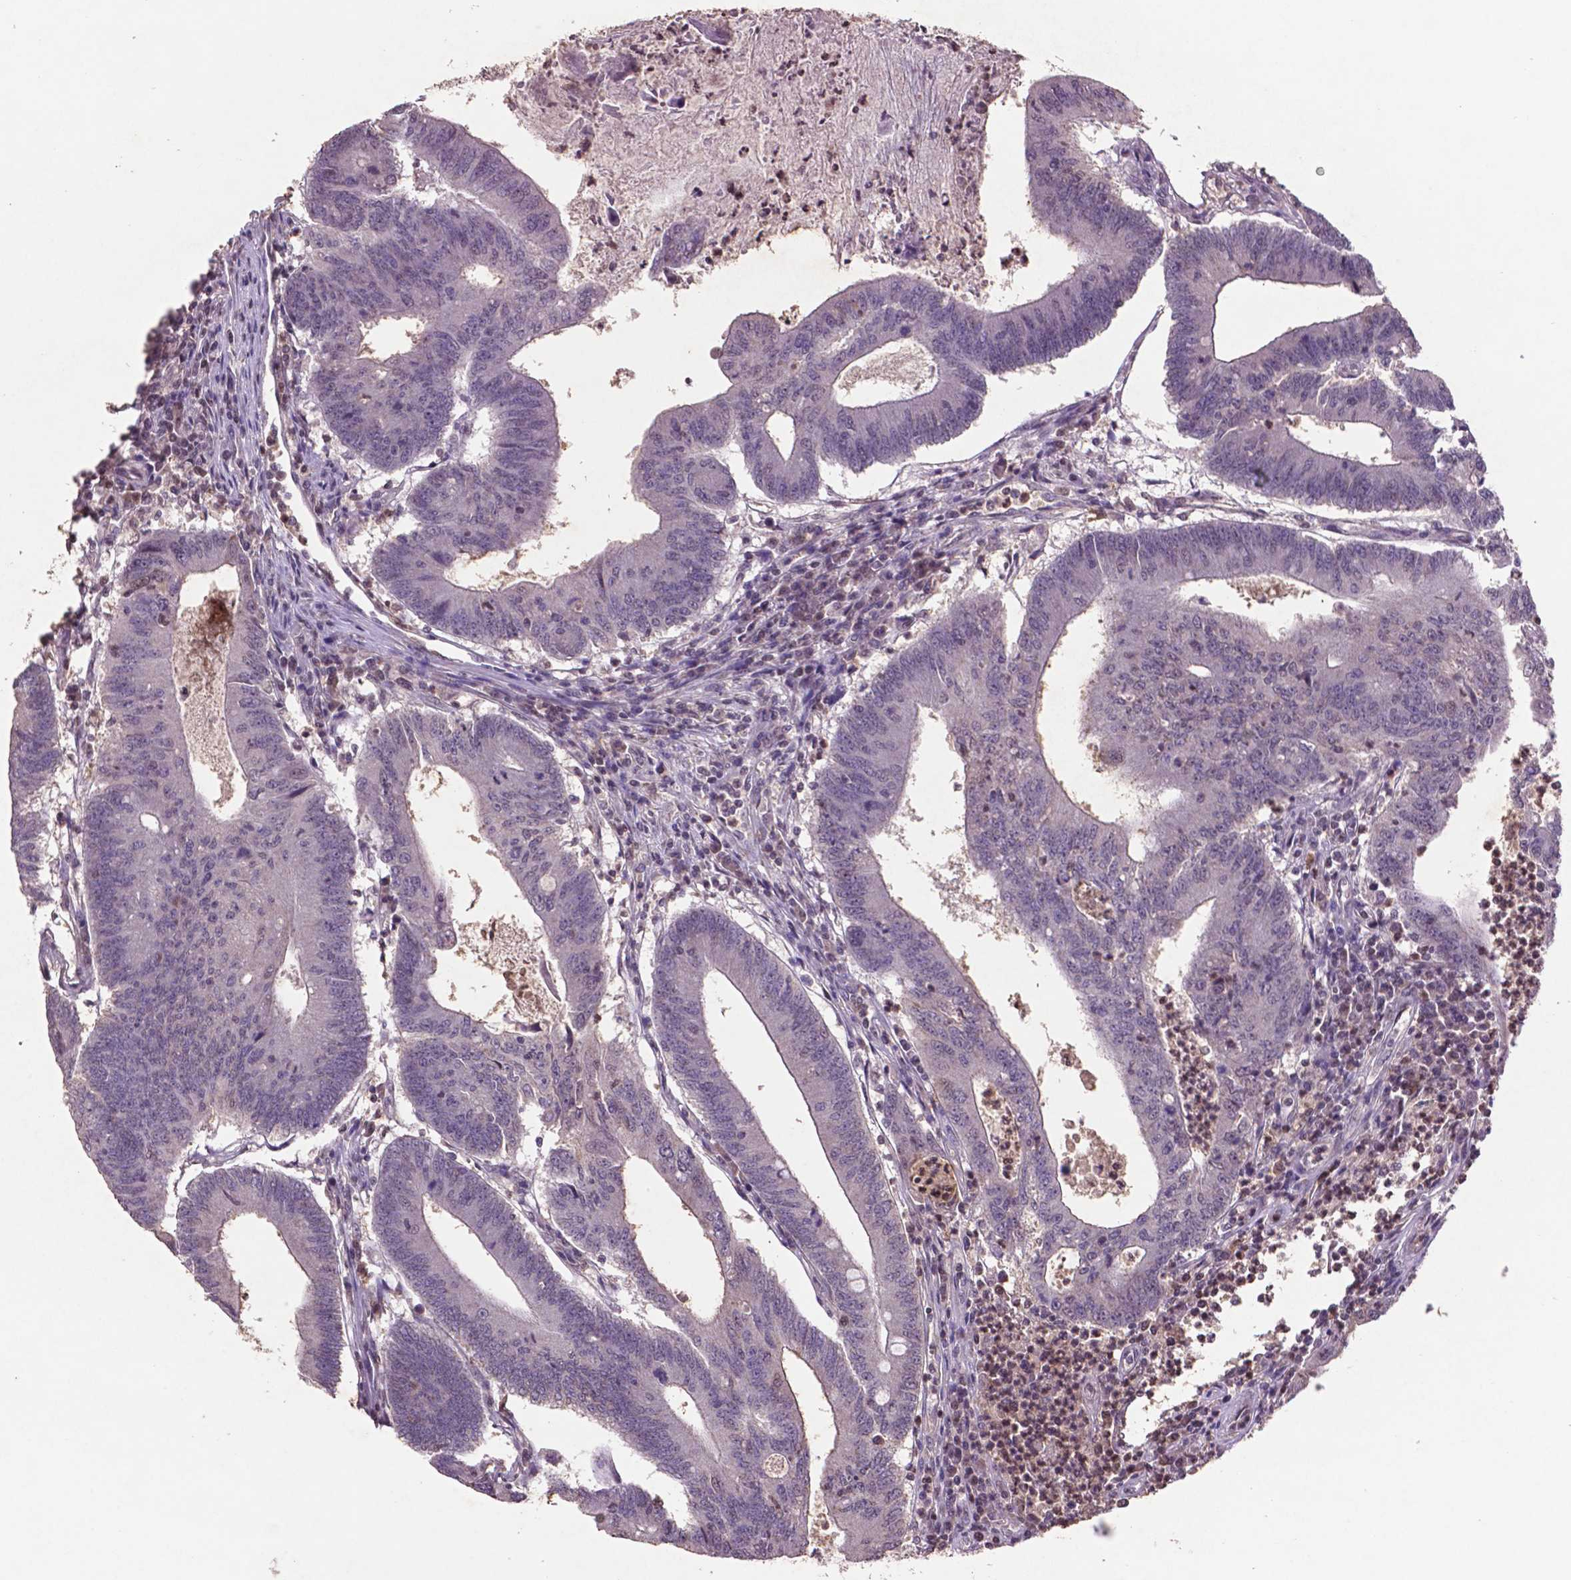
{"staining": {"intensity": "negative", "quantity": "none", "location": "none"}, "tissue": "colorectal cancer", "cell_type": "Tumor cells", "image_type": "cancer", "snomed": [{"axis": "morphology", "description": "Adenocarcinoma, NOS"}, {"axis": "topography", "description": "Colon"}], "caption": "DAB (3,3'-diaminobenzidine) immunohistochemical staining of adenocarcinoma (colorectal) displays no significant staining in tumor cells.", "gene": "GLRX", "patient": {"sex": "female", "age": 70}}